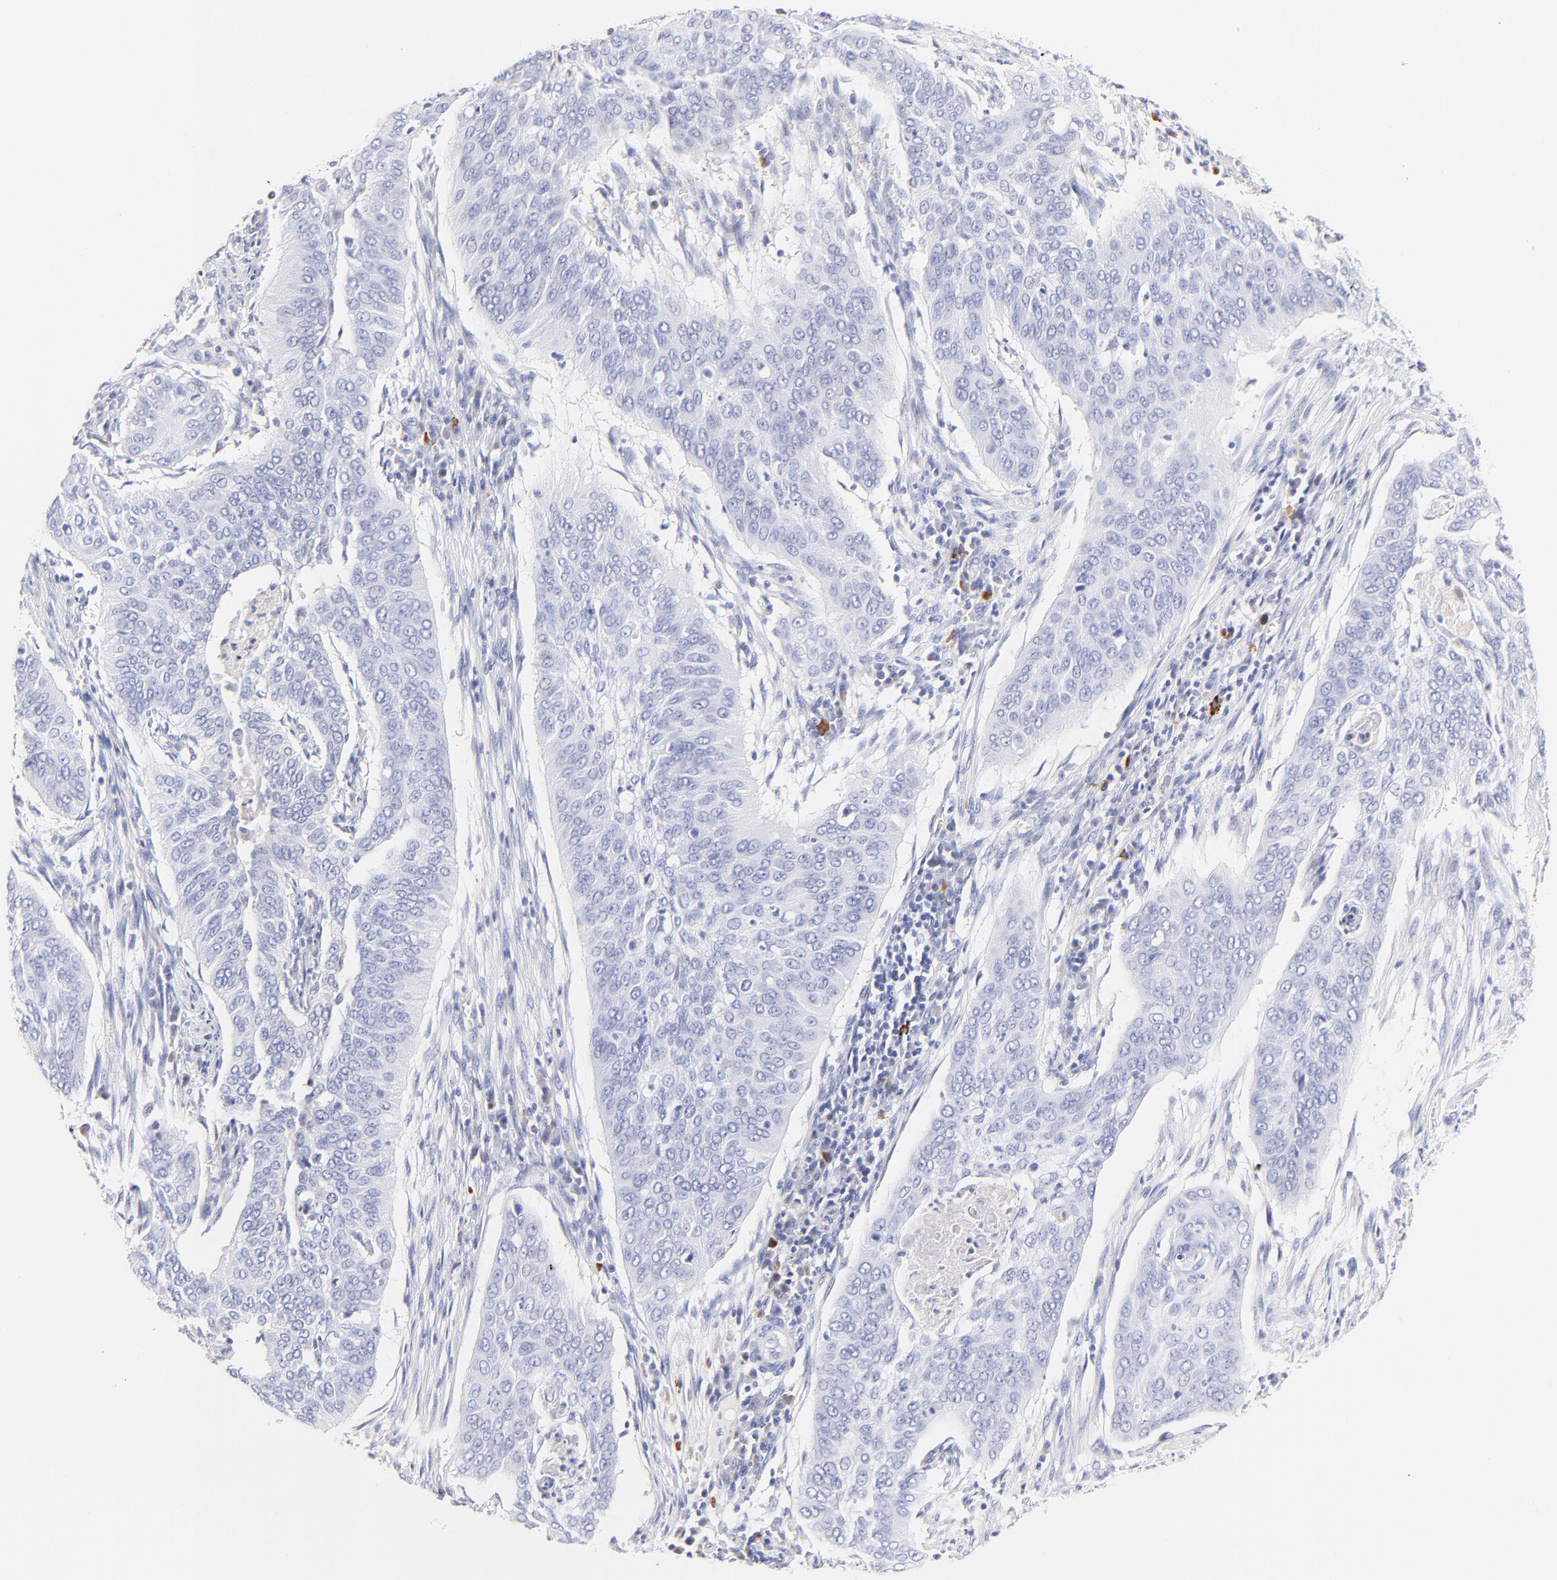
{"staining": {"intensity": "negative", "quantity": "none", "location": "none"}, "tissue": "cervical cancer", "cell_type": "Tumor cells", "image_type": "cancer", "snomed": [{"axis": "morphology", "description": "Squamous cell carcinoma, NOS"}, {"axis": "topography", "description": "Cervix"}], "caption": "Tumor cells are negative for brown protein staining in cervical cancer (squamous cell carcinoma).", "gene": "ASB9", "patient": {"sex": "female", "age": 39}}